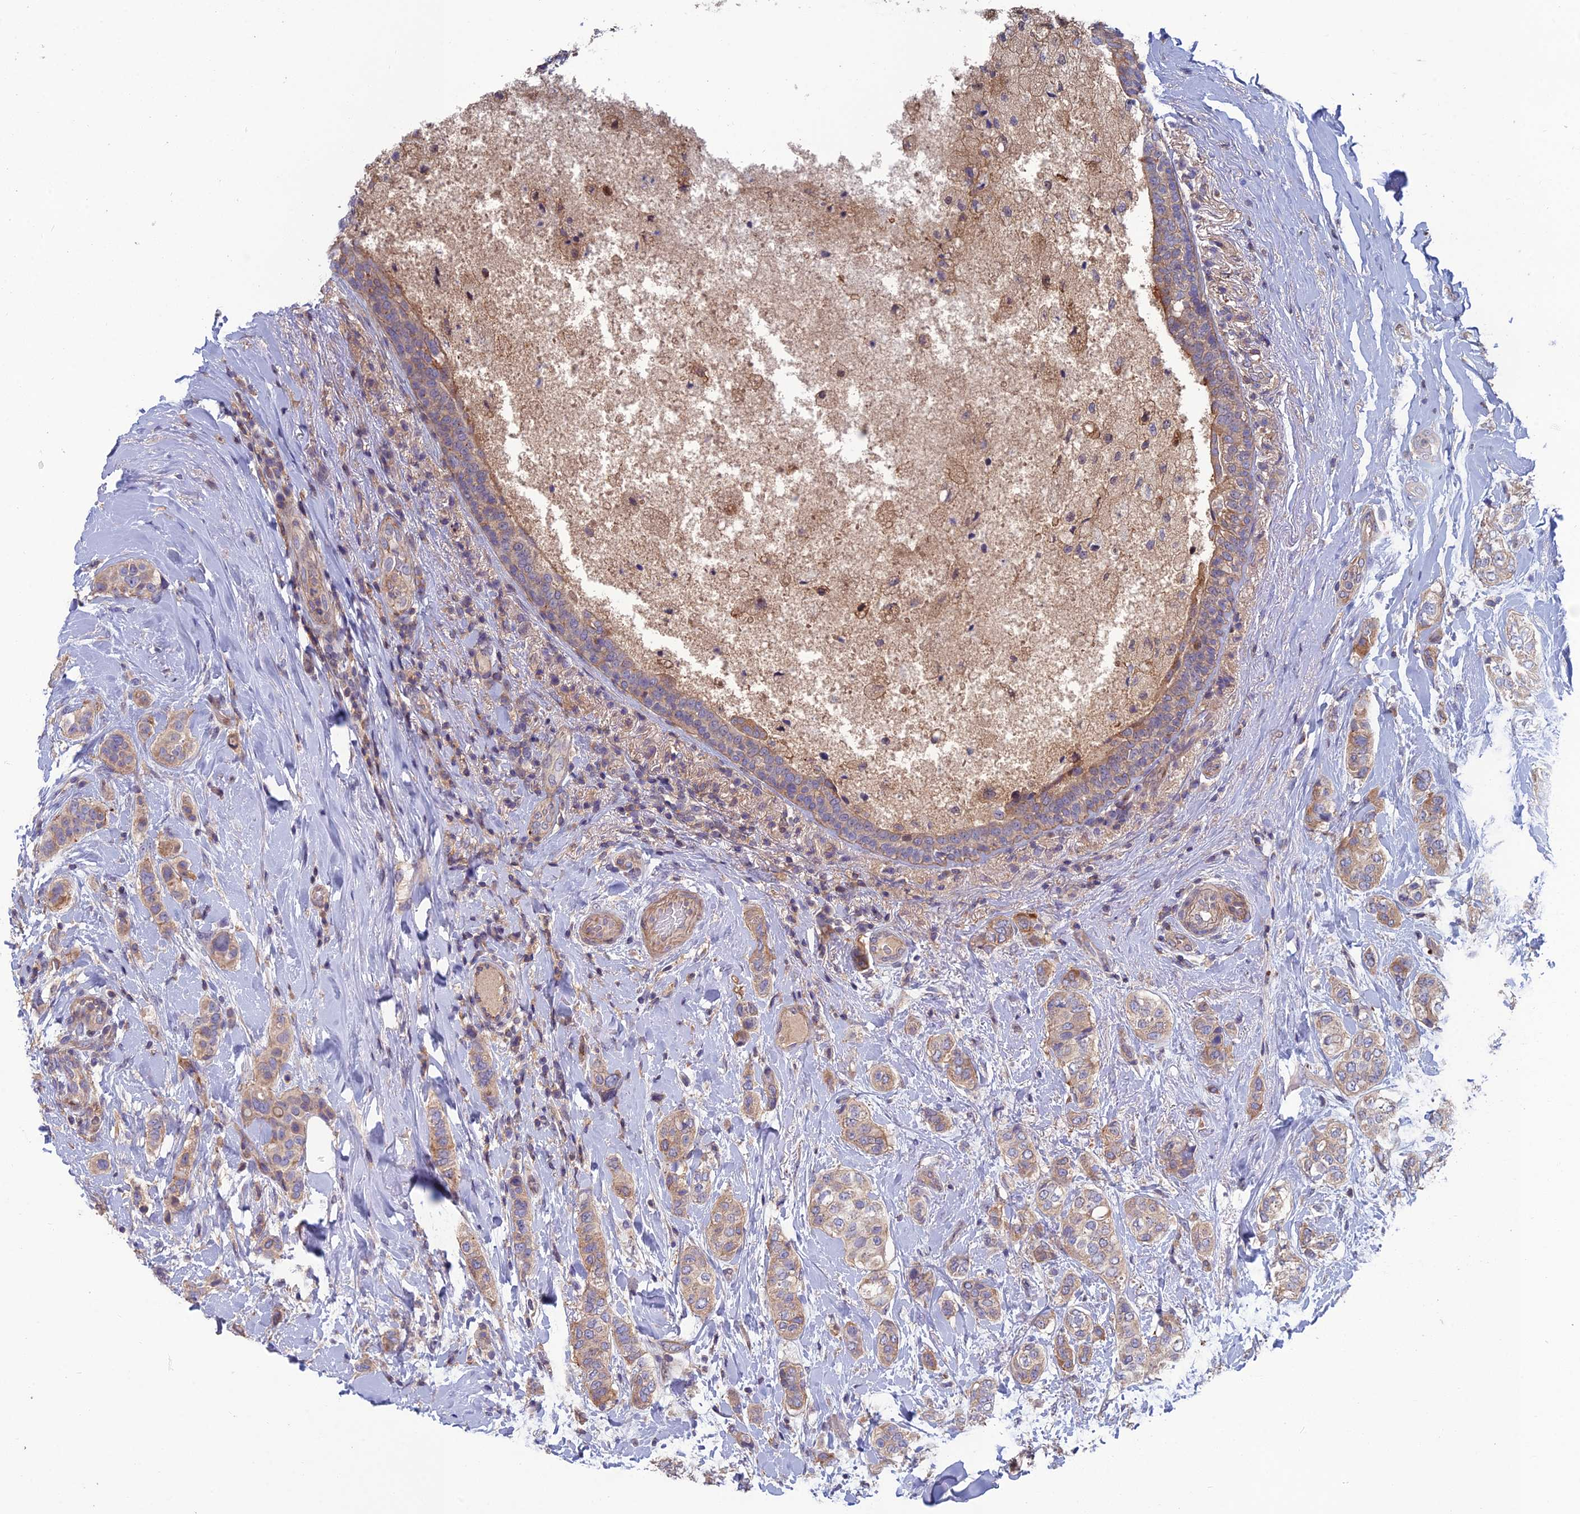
{"staining": {"intensity": "weak", "quantity": ">75%", "location": "cytoplasmic/membranous"}, "tissue": "breast cancer", "cell_type": "Tumor cells", "image_type": "cancer", "snomed": [{"axis": "morphology", "description": "Lobular carcinoma"}, {"axis": "topography", "description": "Breast"}], "caption": "Approximately >75% of tumor cells in human breast cancer (lobular carcinoma) exhibit weak cytoplasmic/membranous protein positivity as visualized by brown immunohistochemical staining.", "gene": "C15orf62", "patient": {"sex": "female", "age": 51}}